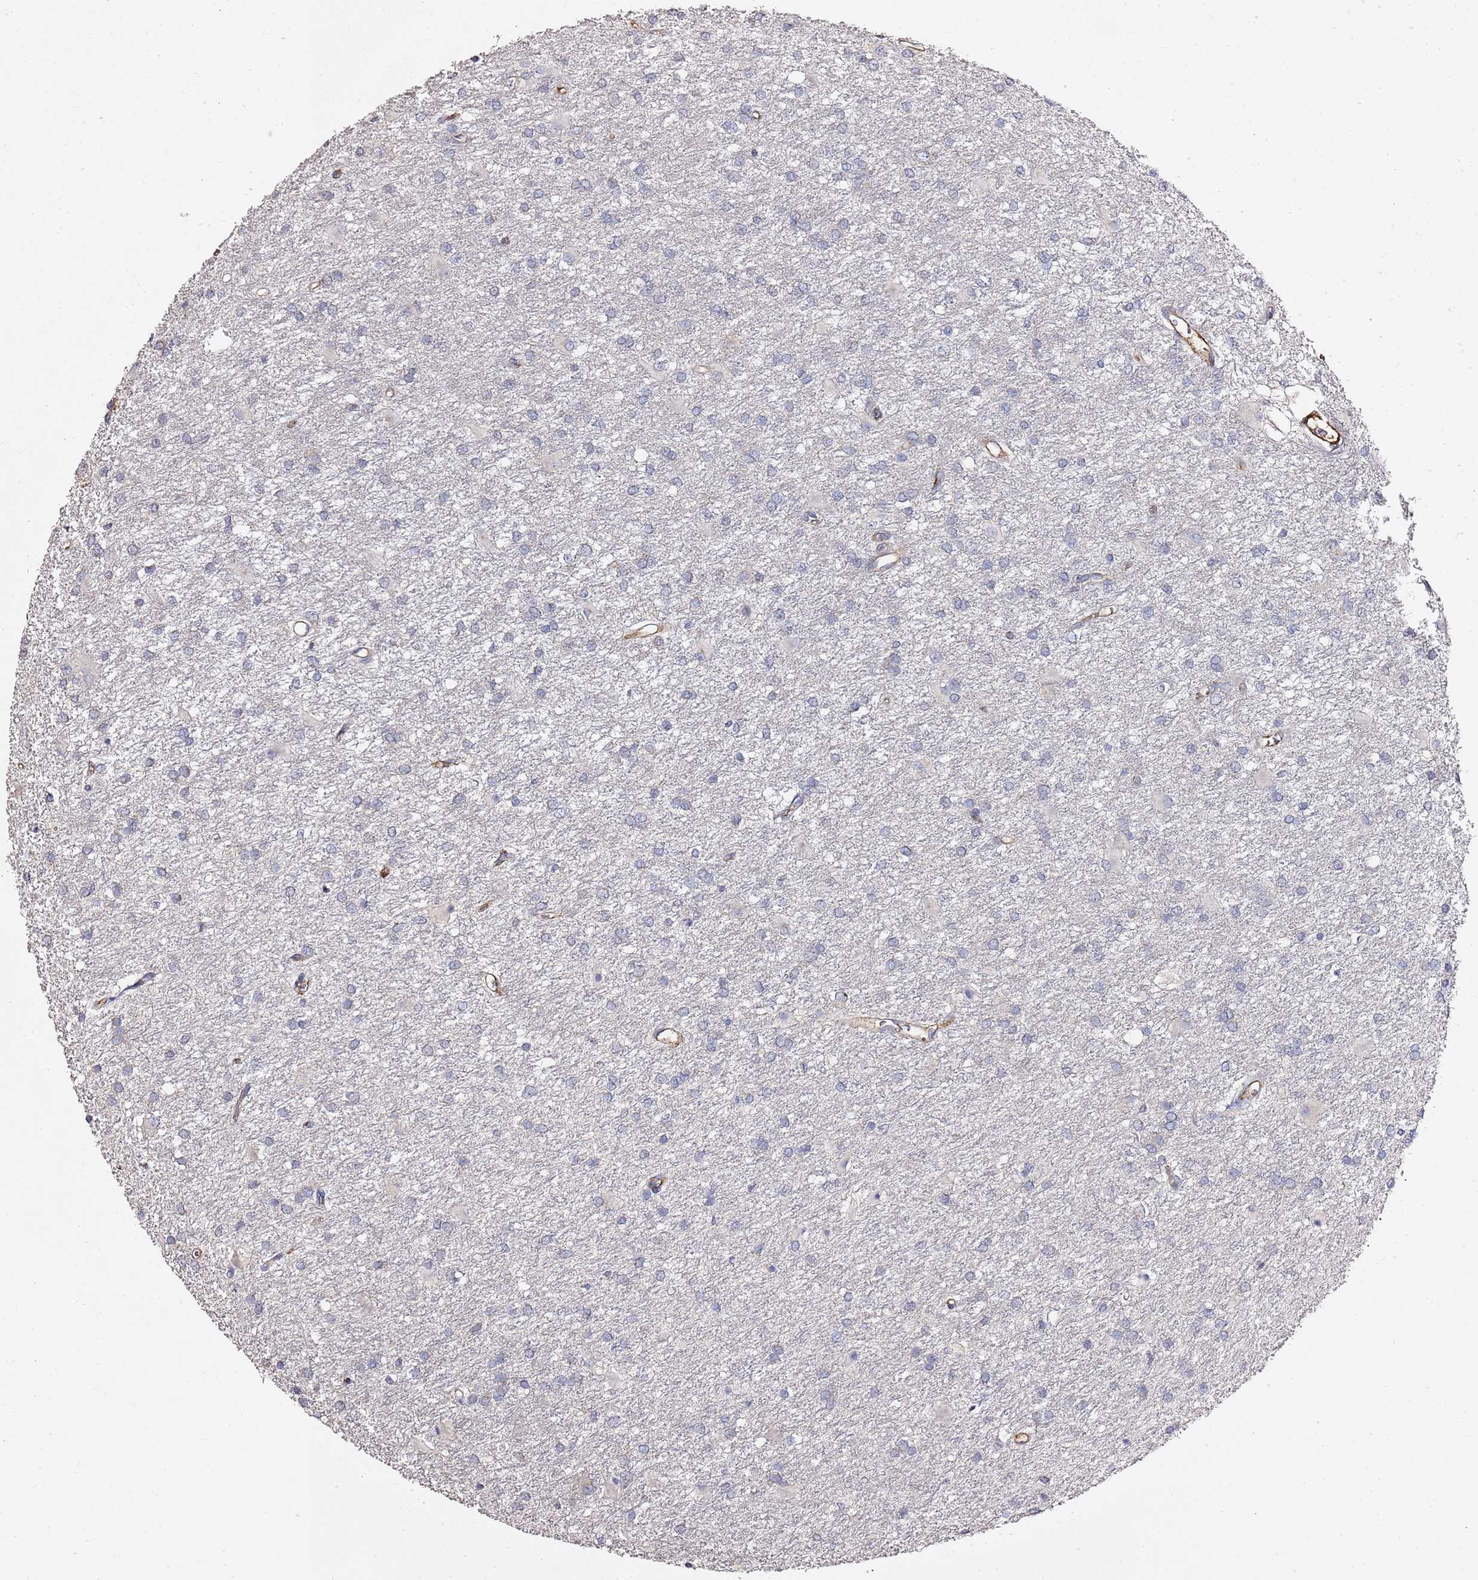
{"staining": {"intensity": "negative", "quantity": "none", "location": "none"}, "tissue": "glioma", "cell_type": "Tumor cells", "image_type": "cancer", "snomed": [{"axis": "morphology", "description": "Glioma, malignant, High grade"}, {"axis": "topography", "description": "Brain"}], "caption": "A high-resolution histopathology image shows IHC staining of glioma, which exhibits no significant staining in tumor cells.", "gene": "EPS8L1", "patient": {"sex": "female", "age": 50}}